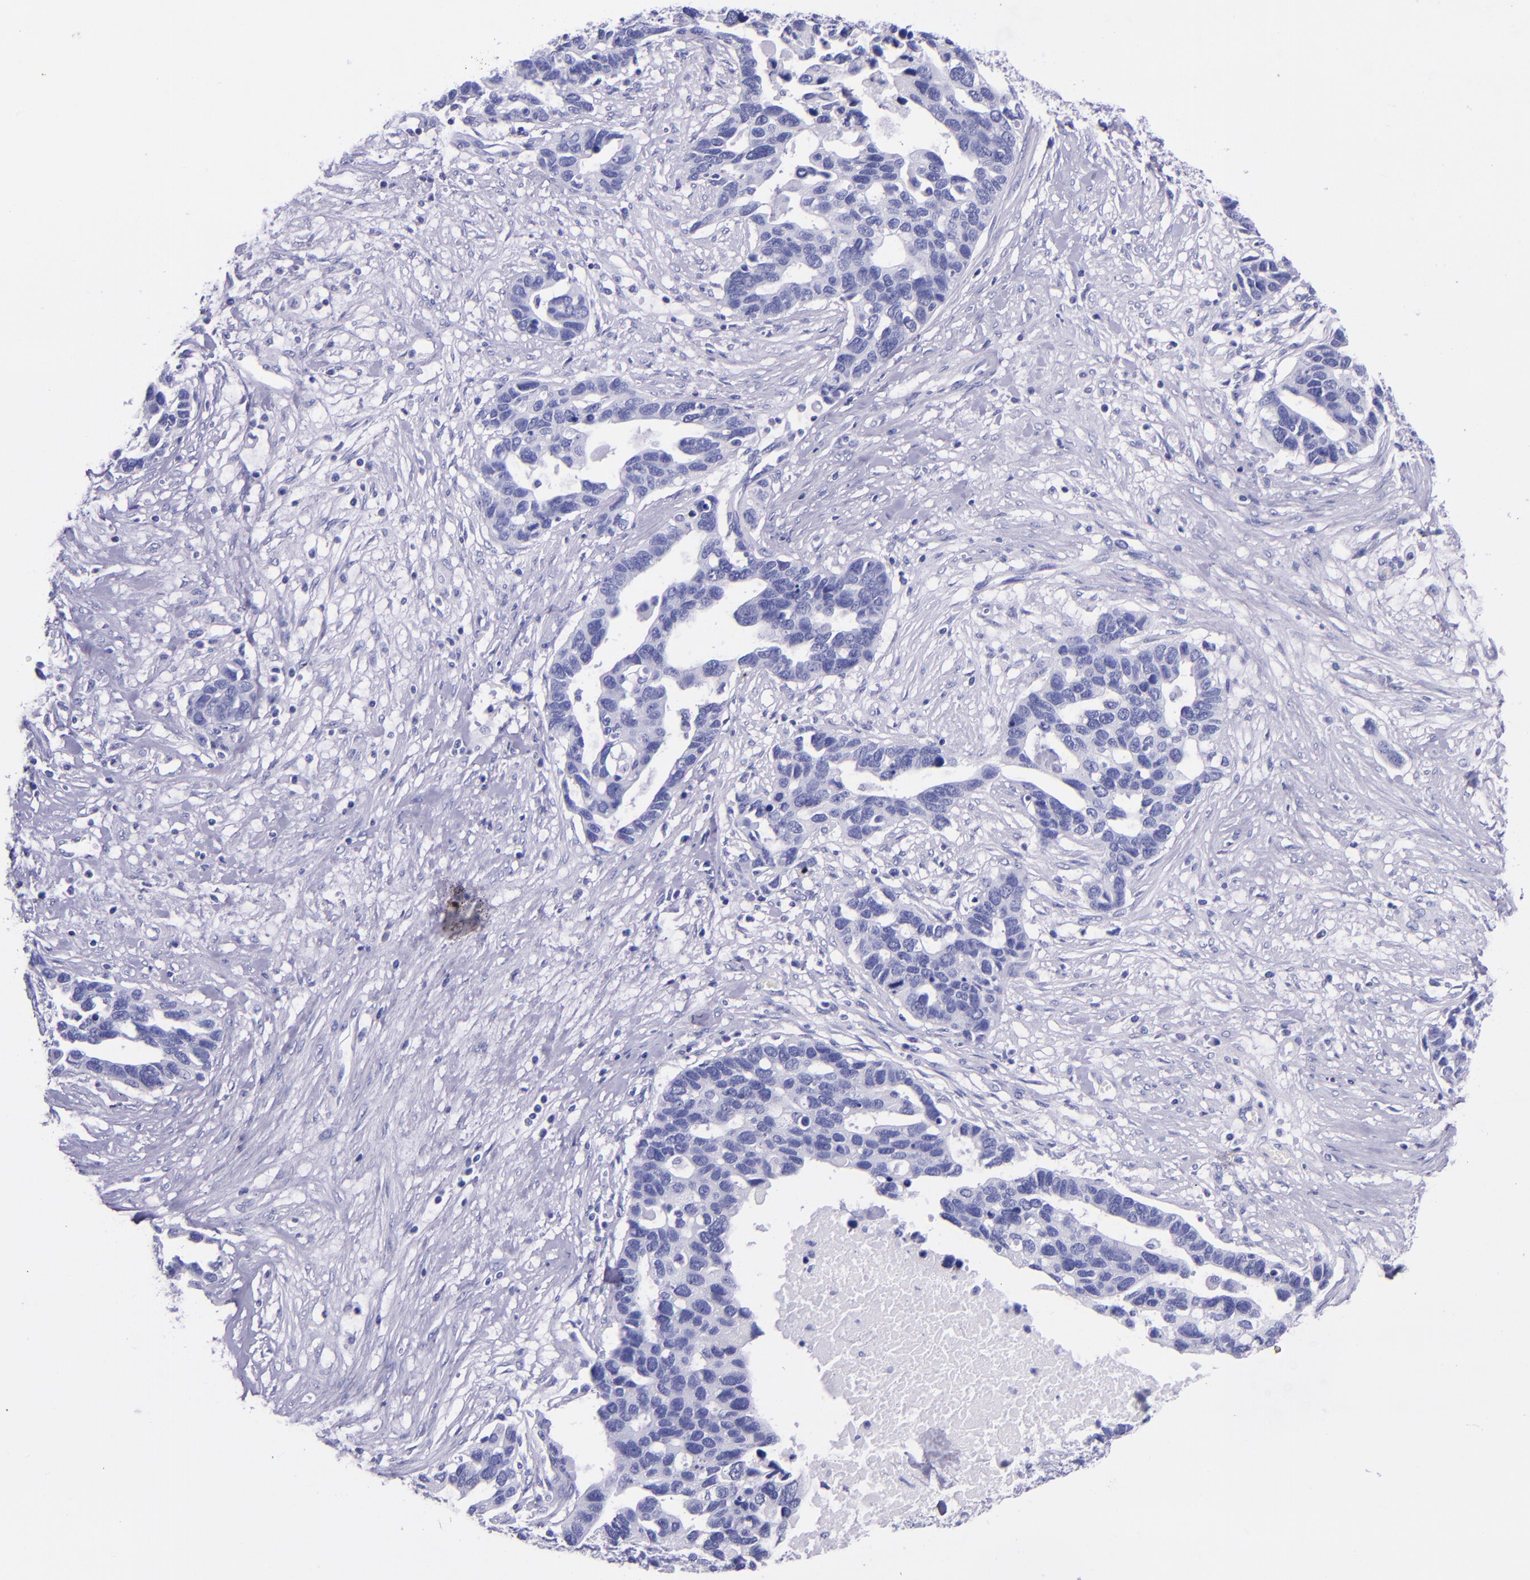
{"staining": {"intensity": "negative", "quantity": "none", "location": "none"}, "tissue": "ovarian cancer", "cell_type": "Tumor cells", "image_type": "cancer", "snomed": [{"axis": "morphology", "description": "Cystadenocarcinoma, serous, NOS"}, {"axis": "topography", "description": "Ovary"}], "caption": "Immunohistochemical staining of ovarian cancer reveals no significant staining in tumor cells. (DAB immunohistochemistry, high magnification).", "gene": "MBP", "patient": {"sex": "female", "age": 54}}